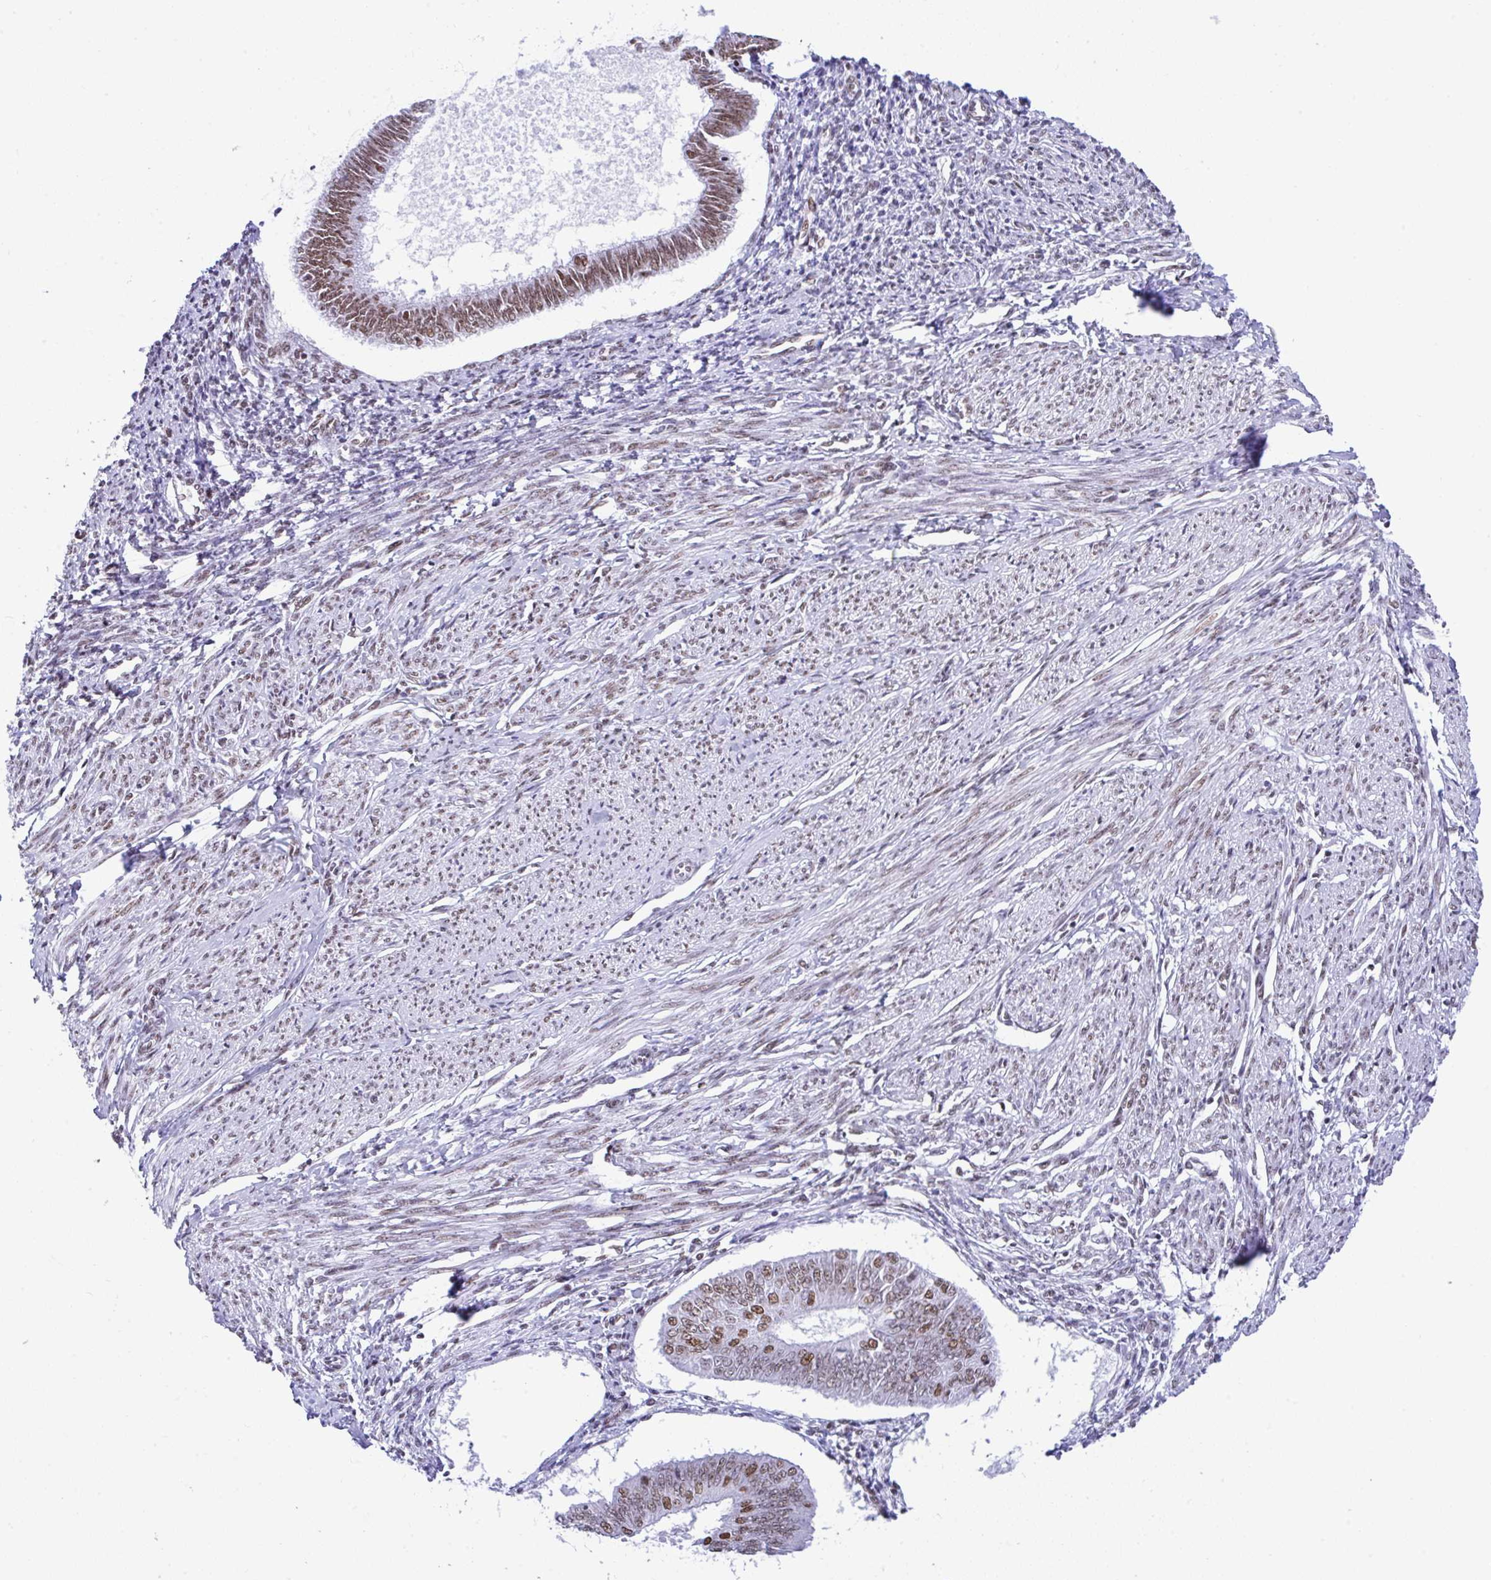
{"staining": {"intensity": "moderate", "quantity": "25%-75%", "location": "nuclear"}, "tissue": "endometrial cancer", "cell_type": "Tumor cells", "image_type": "cancer", "snomed": [{"axis": "morphology", "description": "Adenocarcinoma, NOS"}, {"axis": "topography", "description": "Endometrium"}], "caption": "The histopathology image exhibits immunohistochemical staining of endometrial cancer (adenocarcinoma). There is moderate nuclear positivity is appreciated in approximately 25%-75% of tumor cells. The staining was performed using DAB (3,3'-diaminobenzidine) to visualize the protein expression in brown, while the nuclei were stained in blue with hematoxylin (Magnification: 20x).", "gene": "DDX52", "patient": {"sex": "female", "age": 58}}